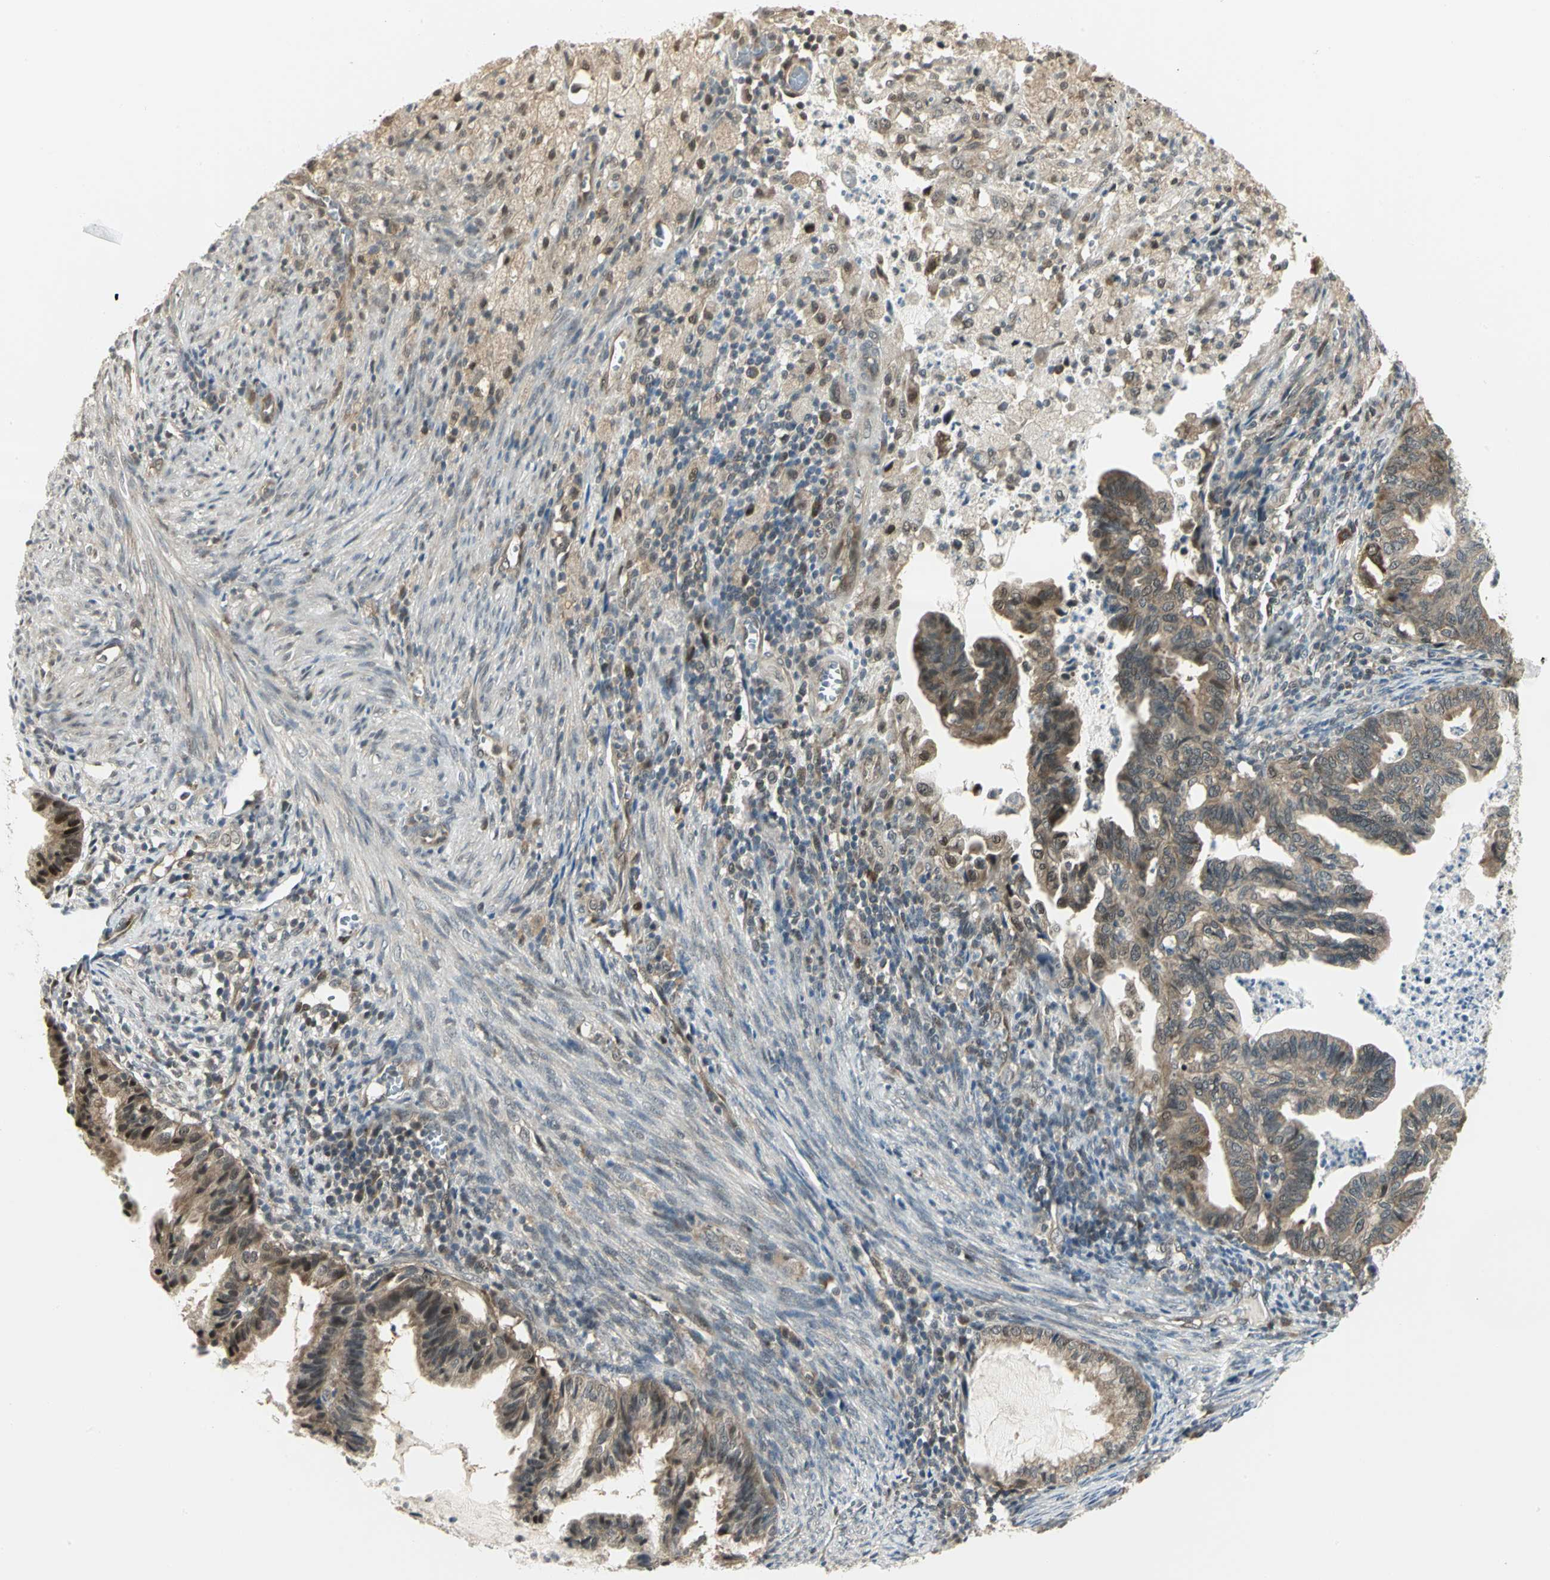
{"staining": {"intensity": "moderate", "quantity": ">75%", "location": "cytoplasmic/membranous,nuclear"}, "tissue": "cervical cancer", "cell_type": "Tumor cells", "image_type": "cancer", "snomed": [{"axis": "morphology", "description": "Normal tissue, NOS"}, {"axis": "morphology", "description": "Adenocarcinoma, NOS"}, {"axis": "topography", "description": "Cervix"}, {"axis": "topography", "description": "Endometrium"}], "caption": "Cervical cancer stained with a brown dye reveals moderate cytoplasmic/membranous and nuclear positive staining in approximately >75% of tumor cells.", "gene": "PSMC4", "patient": {"sex": "female", "age": 86}}